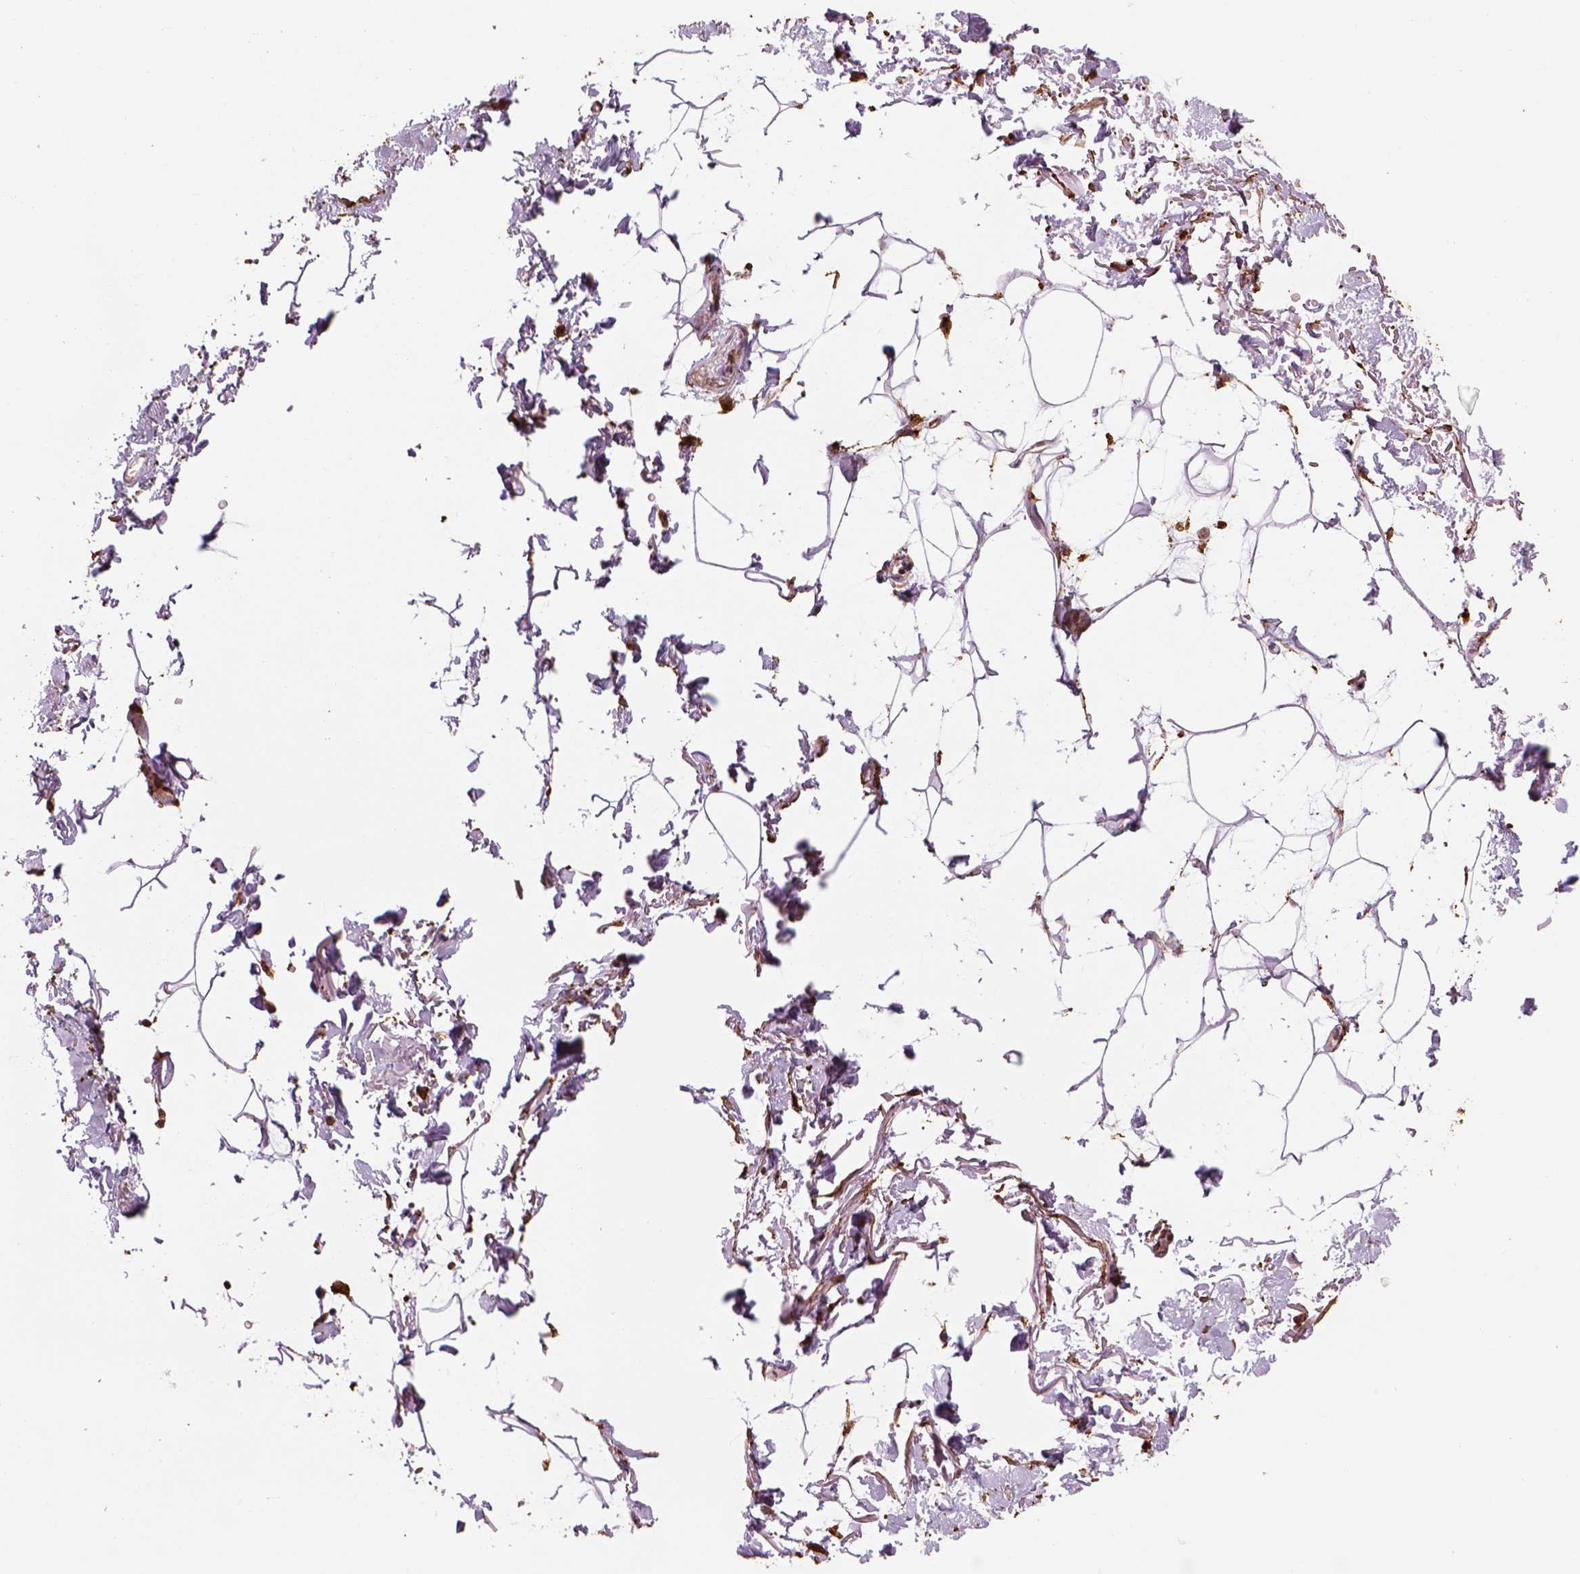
{"staining": {"intensity": "negative", "quantity": "none", "location": "none"}, "tissue": "adipose tissue", "cell_type": "Adipocytes", "image_type": "normal", "snomed": [{"axis": "morphology", "description": "Normal tissue, NOS"}, {"axis": "topography", "description": "Anal"}, {"axis": "topography", "description": "Peripheral nerve tissue"}], "caption": "High magnification brightfield microscopy of benign adipose tissue stained with DAB (3,3'-diaminobenzidine) (brown) and counterstained with hematoxylin (blue): adipocytes show no significant expression. Brightfield microscopy of IHC stained with DAB (3,3'-diaminobenzidine) (brown) and hematoxylin (blue), captured at high magnification.", "gene": "MARCKS", "patient": {"sex": "male", "age": 78}}